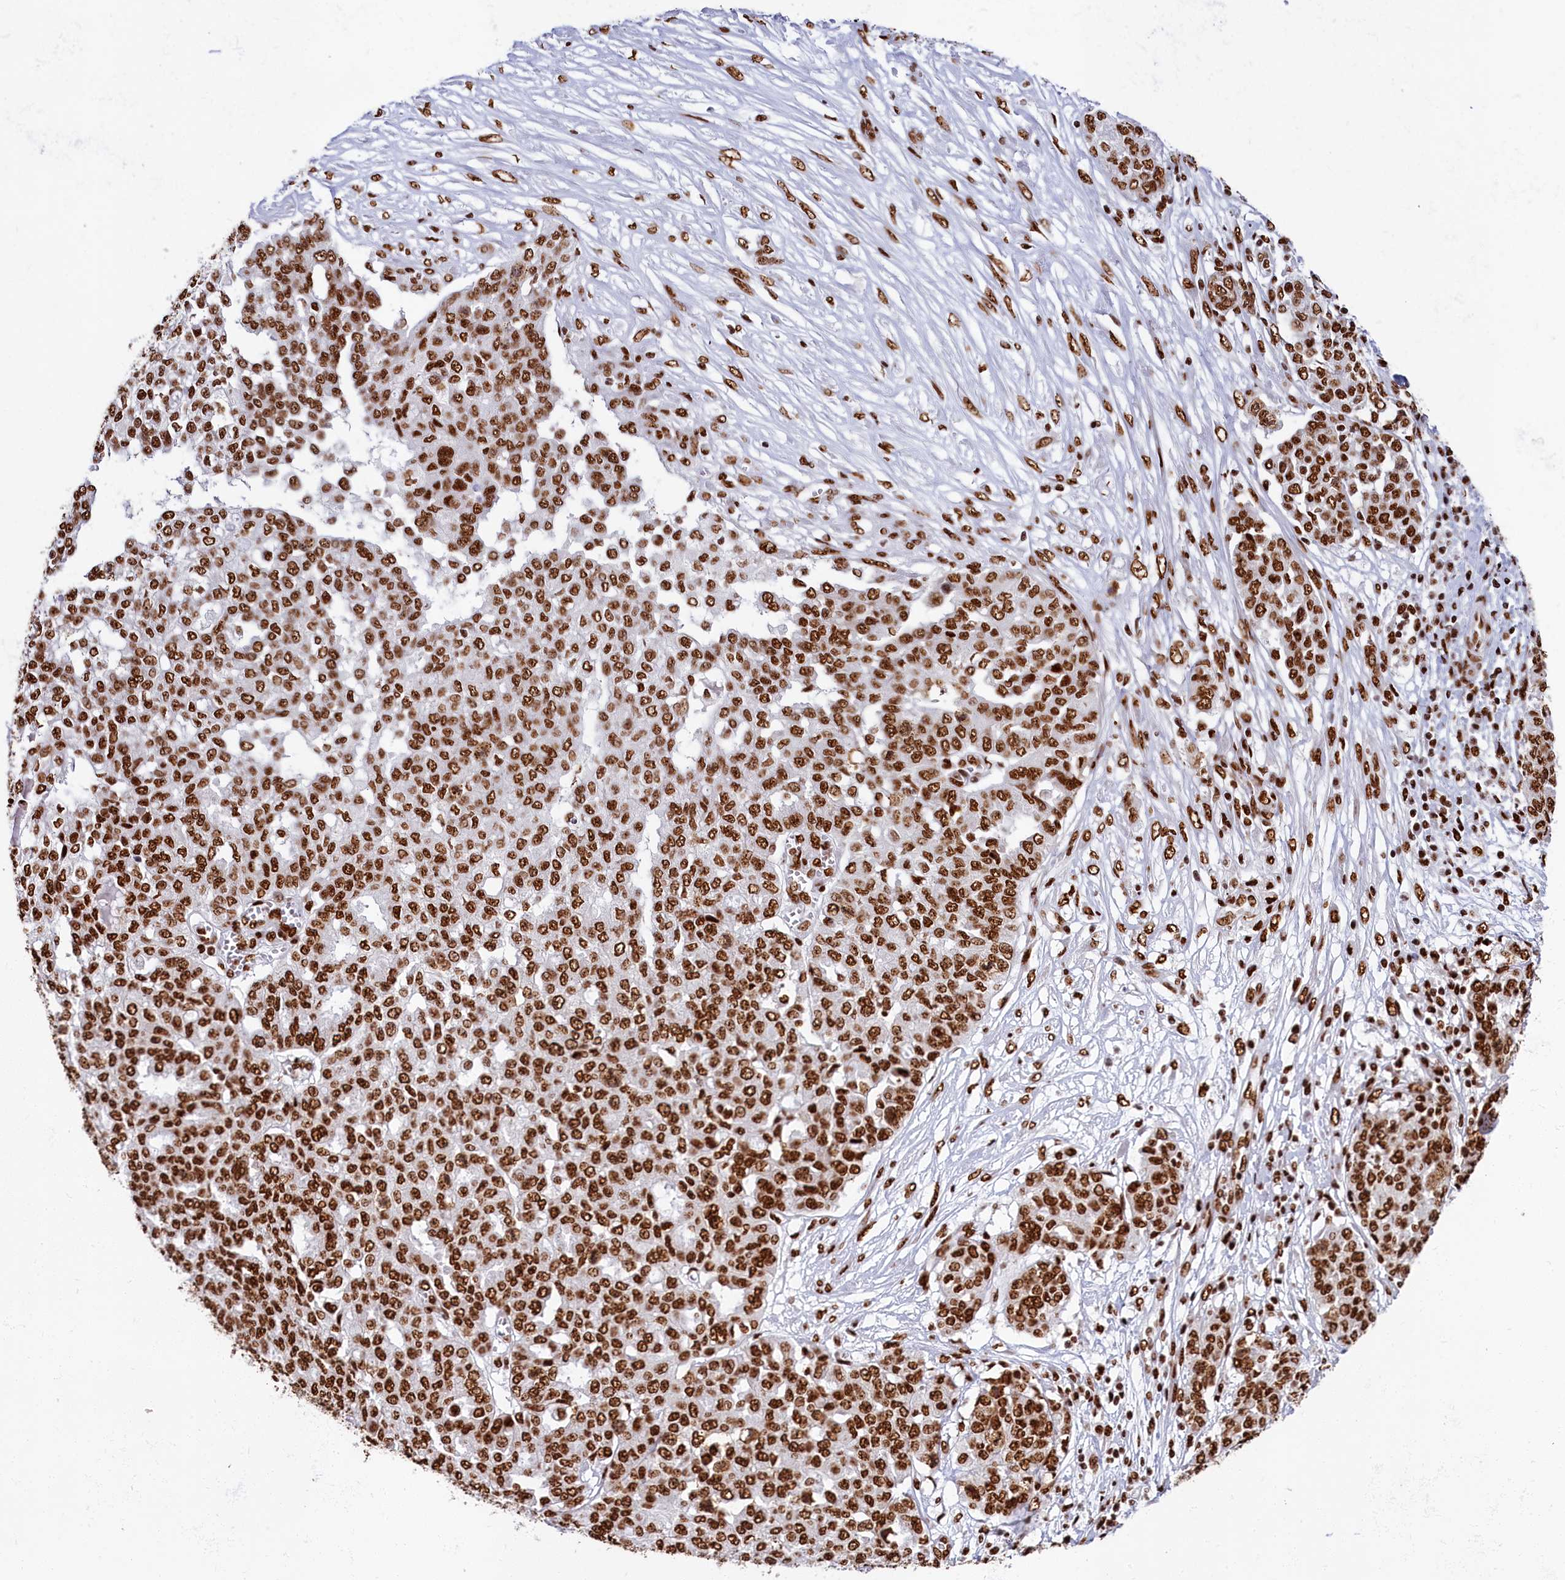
{"staining": {"intensity": "strong", "quantity": ">75%", "location": "nuclear"}, "tissue": "ovarian cancer", "cell_type": "Tumor cells", "image_type": "cancer", "snomed": [{"axis": "morphology", "description": "Cystadenocarcinoma, serous, NOS"}, {"axis": "topography", "description": "Soft tissue"}, {"axis": "topography", "description": "Ovary"}], "caption": "Immunohistochemical staining of human ovarian cancer shows high levels of strong nuclear expression in about >75% of tumor cells.", "gene": "SNRNP70", "patient": {"sex": "female", "age": 57}}